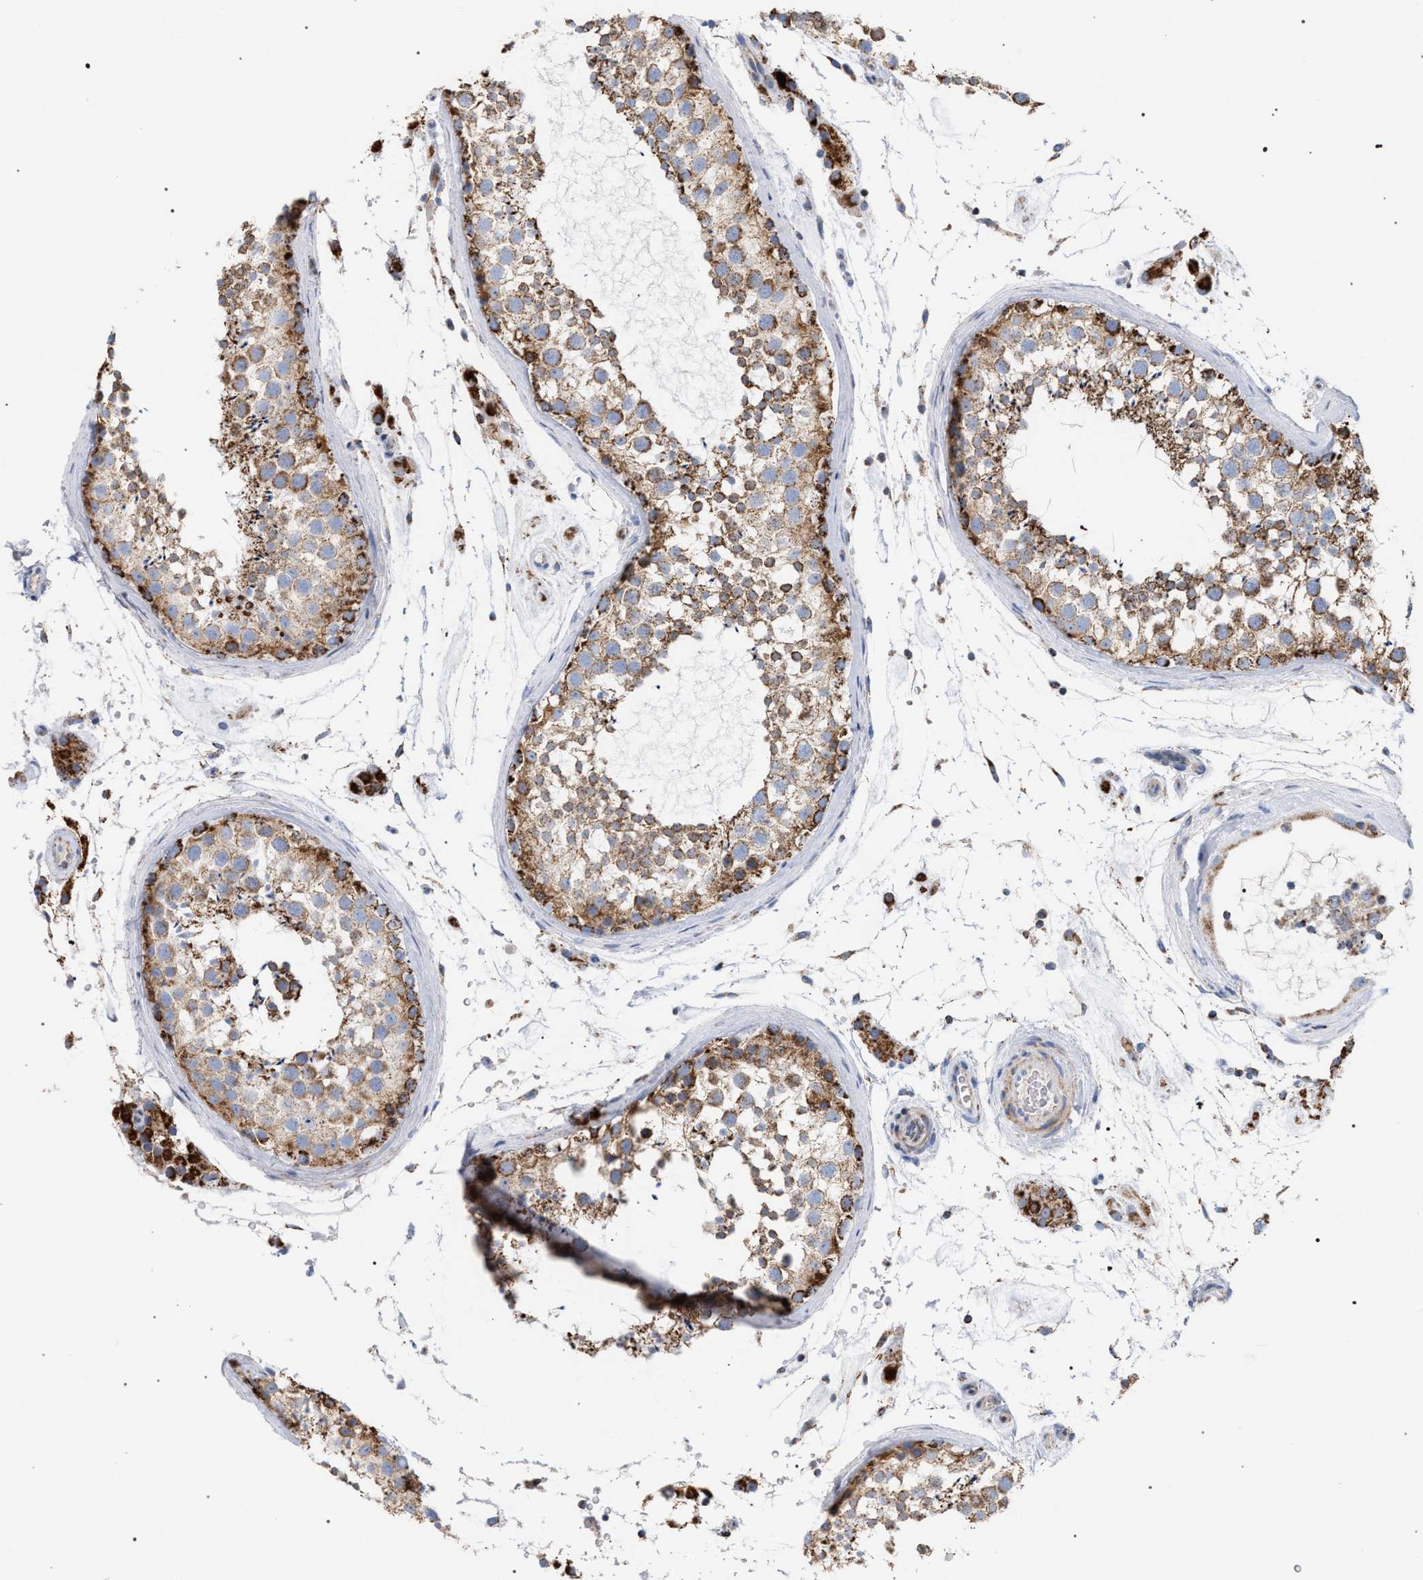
{"staining": {"intensity": "strong", "quantity": ">75%", "location": "cytoplasmic/membranous"}, "tissue": "testis", "cell_type": "Cells in seminiferous ducts", "image_type": "normal", "snomed": [{"axis": "morphology", "description": "Normal tissue, NOS"}, {"axis": "topography", "description": "Testis"}], "caption": "Immunohistochemistry (IHC) (DAB) staining of unremarkable testis shows strong cytoplasmic/membranous protein expression in about >75% of cells in seminiferous ducts. Immunohistochemistry stains the protein of interest in brown and the nuclei are stained blue.", "gene": "ECI2", "patient": {"sex": "male", "age": 46}}